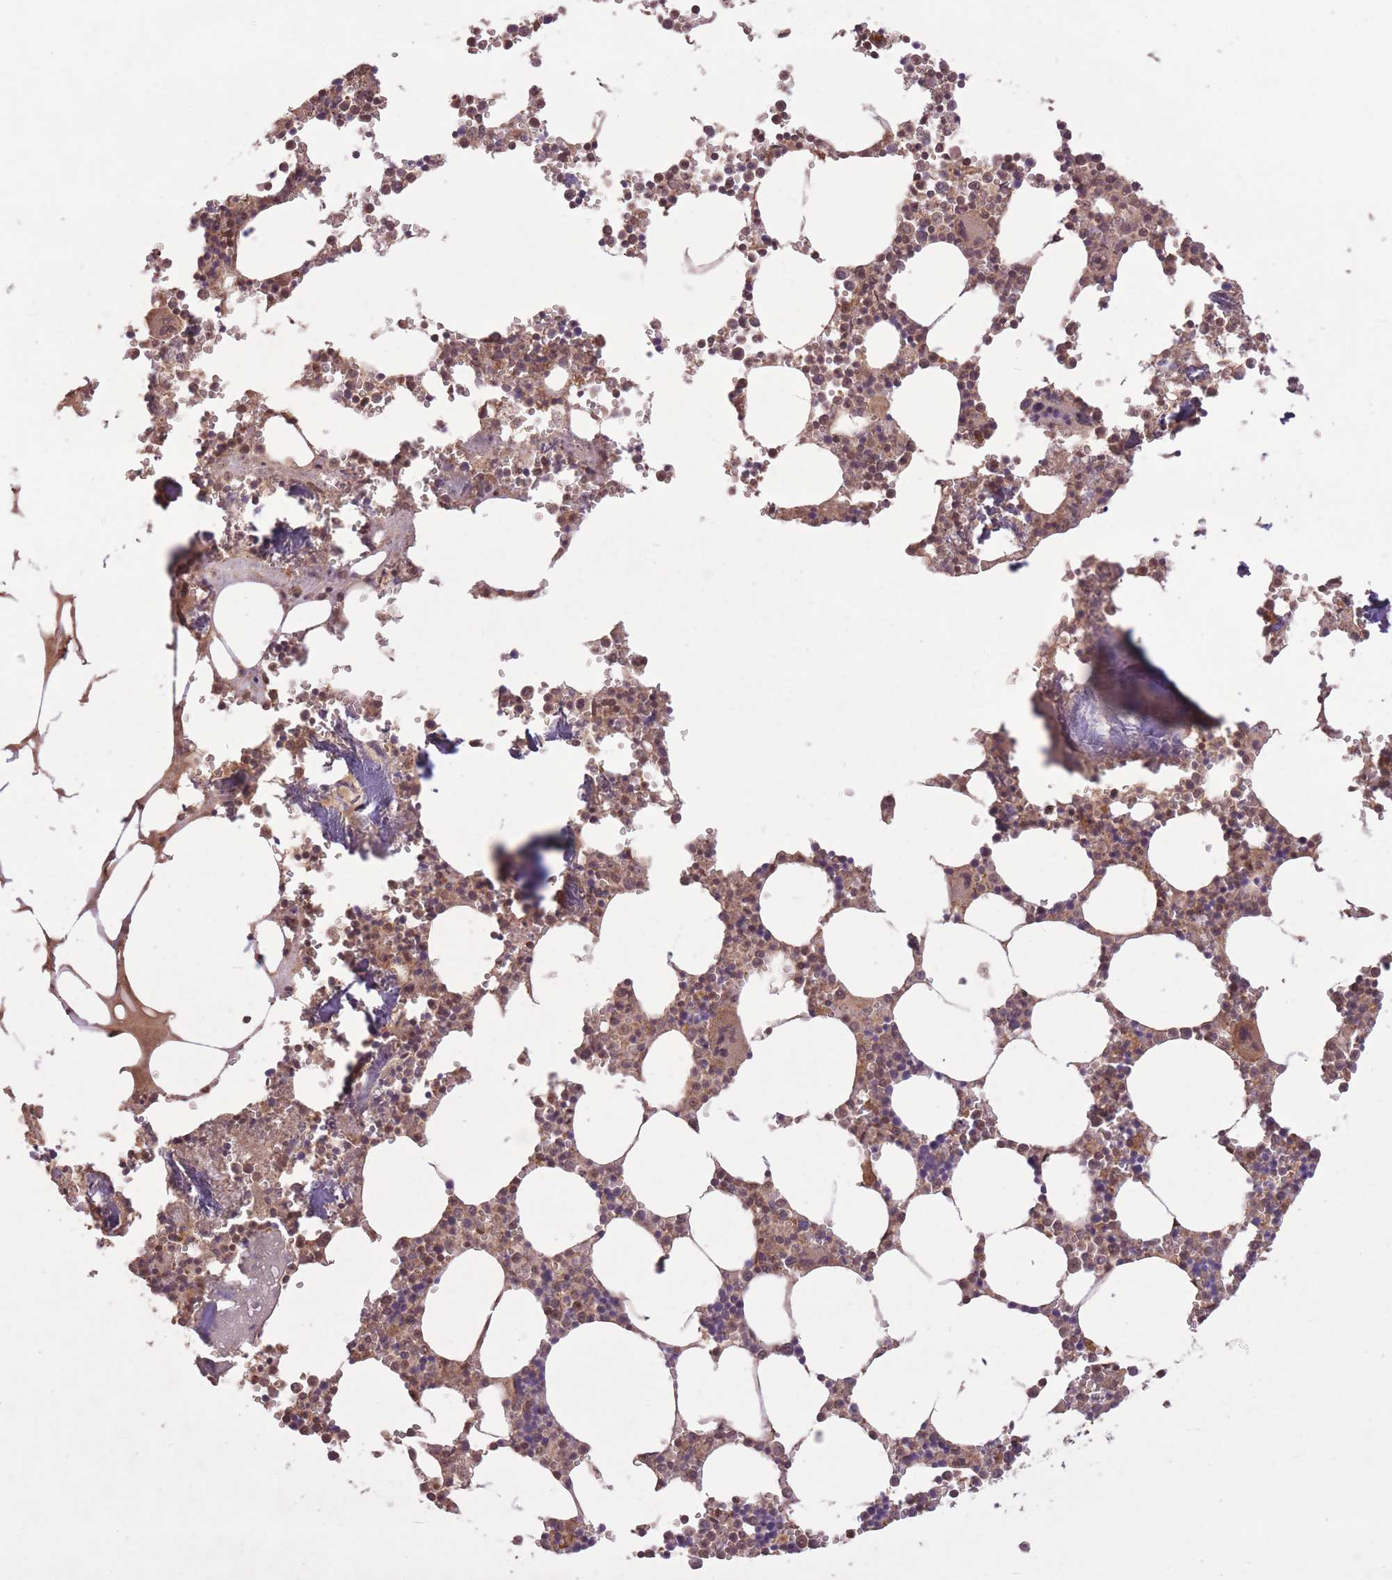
{"staining": {"intensity": "moderate", "quantity": ">75%", "location": "cytoplasmic/membranous,nuclear"}, "tissue": "bone marrow", "cell_type": "Hematopoietic cells", "image_type": "normal", "snomed": [{"axis": "morphology", "description": "Normal tissue, NOS"}, {"axis": "topography", "description": "Bone marrow"}], "caption": "Normal bone marrow demonstrates moderate cytoplasmic/membranous,nuclear staining in about >75% of hematopoietic cells, visualized by immunohistochemistry.", "gene": "POLR3F", "patient": {"sex": "male", "age": 54}}